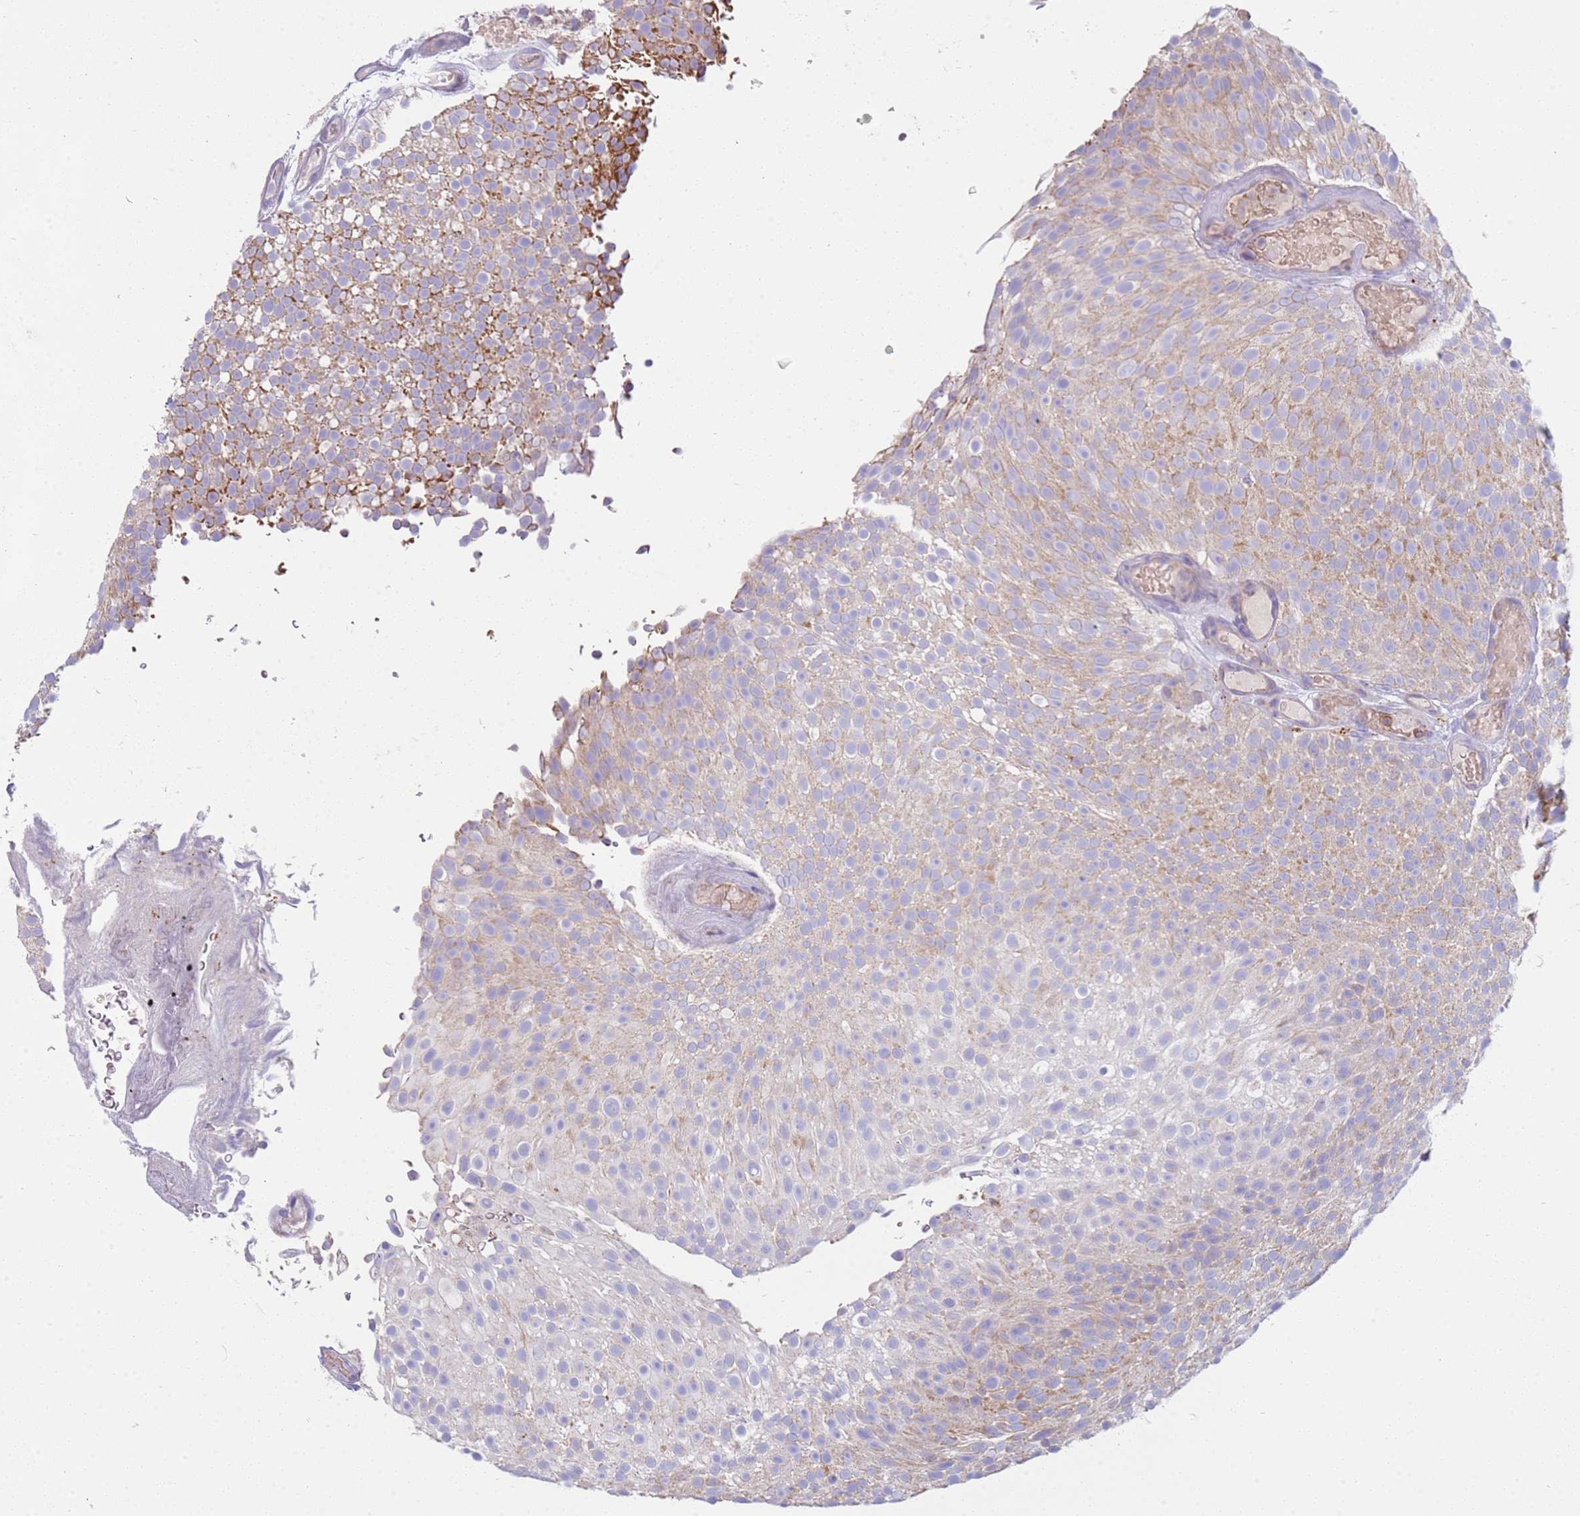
{"staining": {"intensity": "moderate", "quantity": "25%-75%", "location": "cytoplasmic/membranous"}, "tissue": "urothelial cancer", "cell_type": "Tumor cells", "image_type": "cancer", "snomed": [{"axis": "morphology", "description": "Urothelial carcinoma, Low grade"}, {"axis": "topography", "description": "Urinary bladder"}], "caption": "Human urothelial carcinoma (low-grade) stained with a brown dye exhibits moderate cytoplasmic/membranous positive staining in about 25%-75% of tumor cells.", "gene": "TTPAL", "patient": {"sex": "male", "age": 78}}